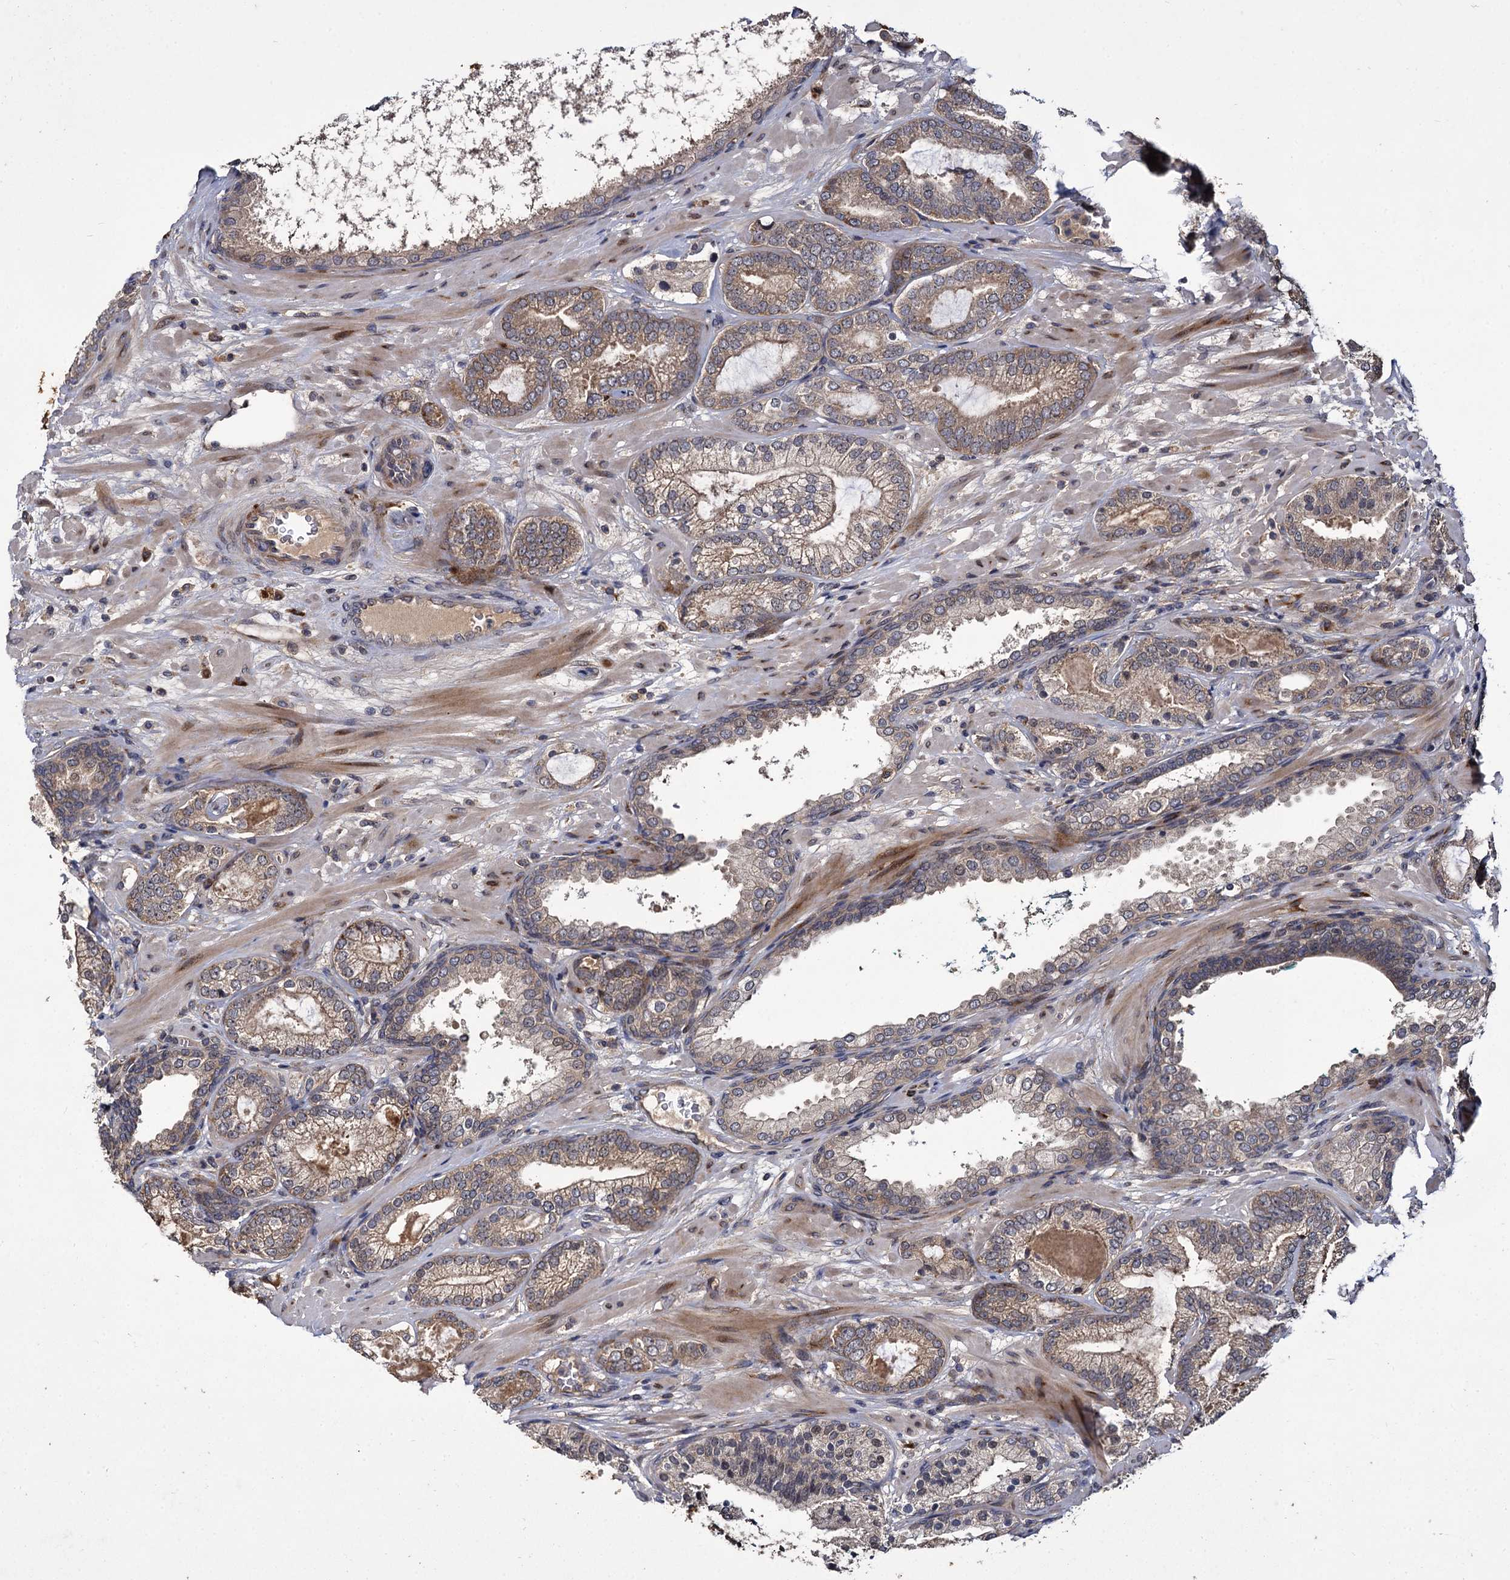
{"staining": {"intensity": "weak", "quantity": ">75%", "location": "cytoplasmic/membranous"}, "tissue": "prostate cancer", "cell_type": "Tumor cells", "image_type": "cancer", "snomed": [{"axis": "morphology", "description": "Adenocarcinoma, High grade"}, {"axis": "topography", "description": "Prostate"}], "caption": "Immunohistochemical staining of high-grade adenocarcinoma (prostate) demonstrates weak cytoplasmic/membranous protein expression in approximately >75% of tumor cells.", "gene": "INPPL1", "patient": {"sex": "male", "age": 60}}